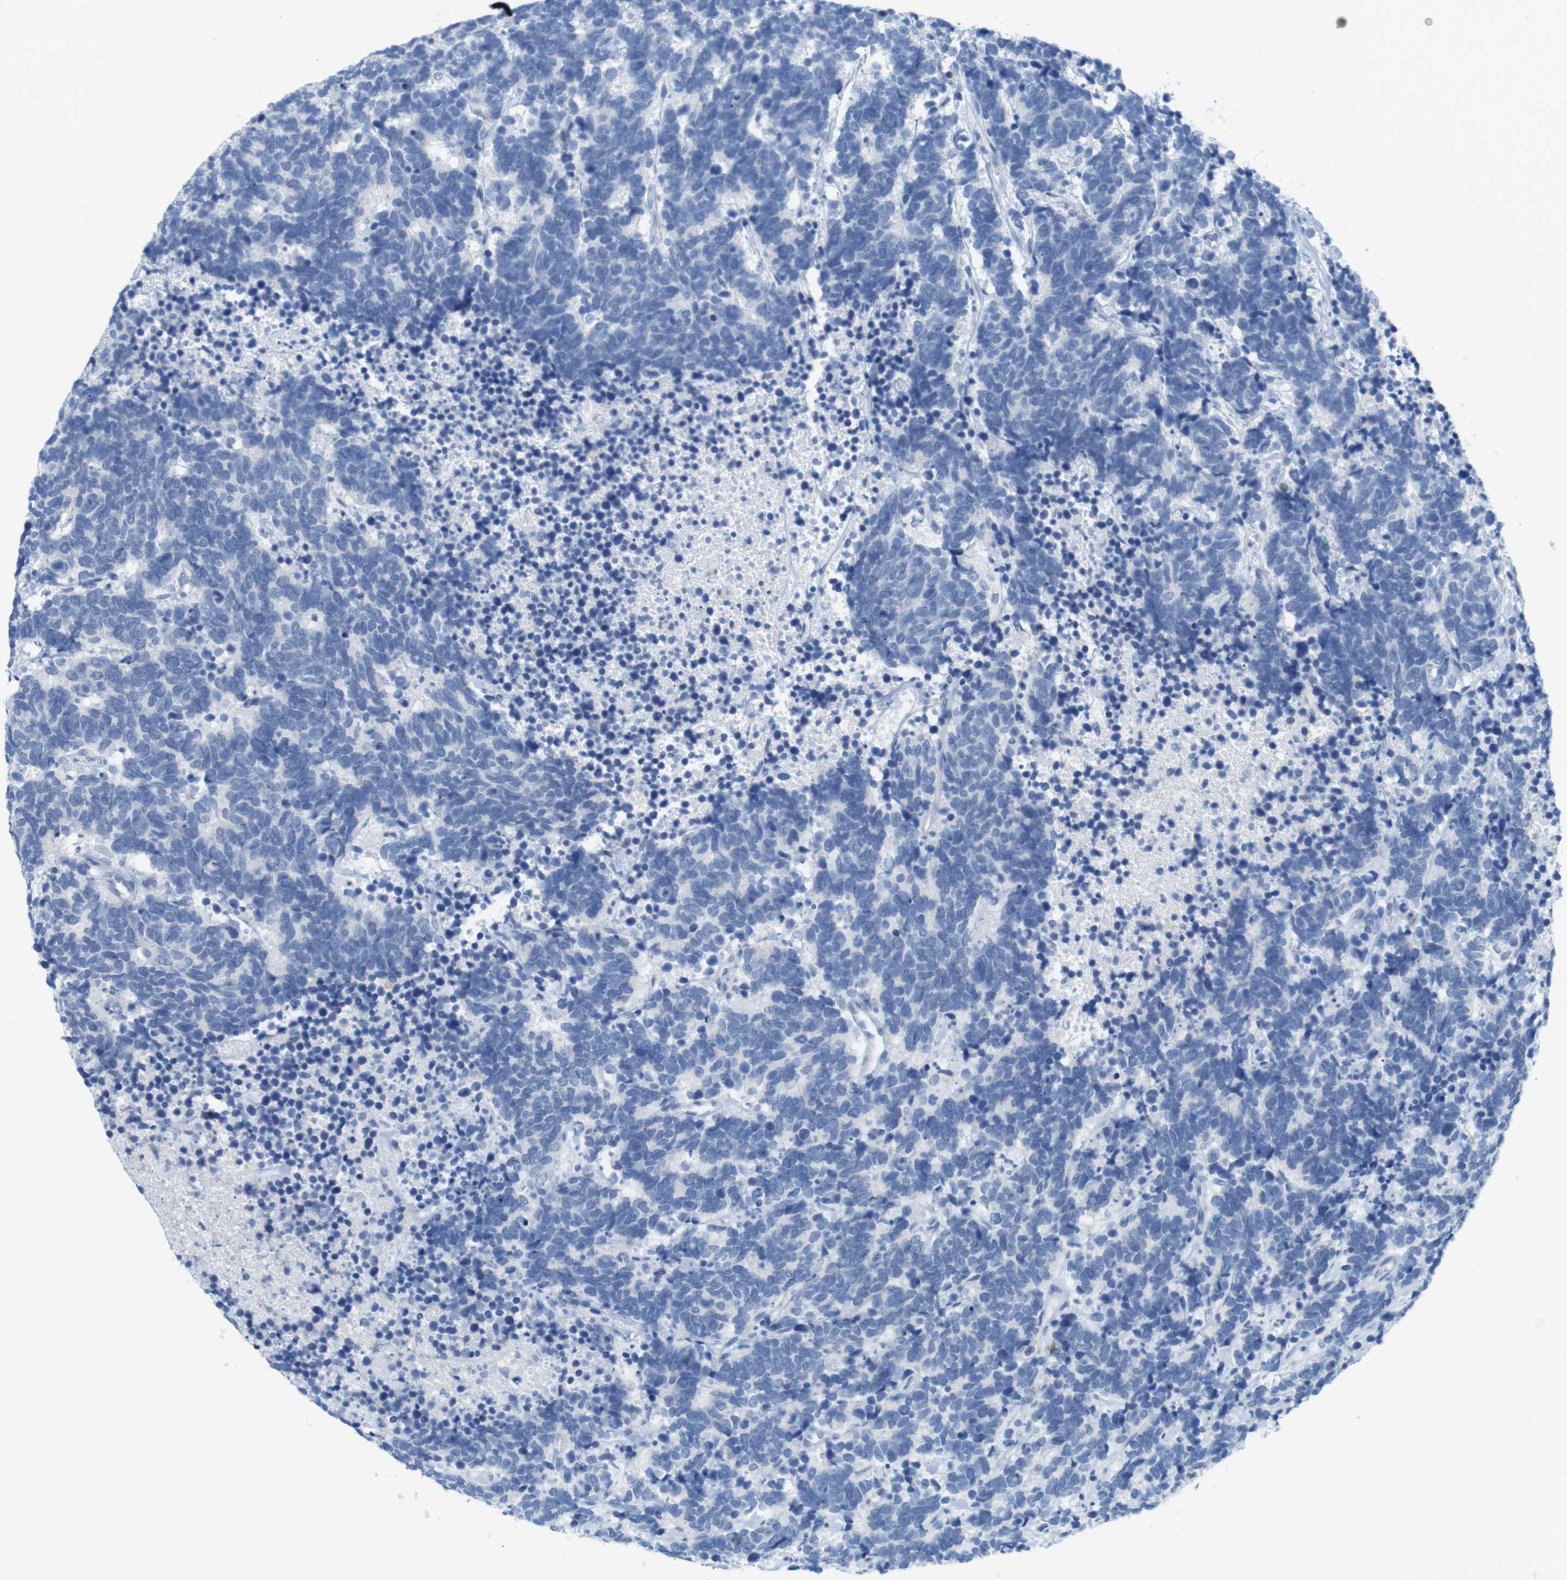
{"staining": {"intensity": "negative", "quantity": "none", "location": "none"}, "tissue": "carcinoid", "cell_type": "Tumor cells", "image_type": "cancer", "snomed": [{"axis": "morphology", "description": "Carcinoma, NOS"}, {"axis": "morphology", "description": "Carcinoid, malignant, NOS"}, {"axis": "topography", "description": "Urinary bladder"}], "caption": "Immunohistochemical staining of malignant carcinoid demonstrates no significant expression in tumor cells.", "gene": "CD5", "patient": {"sex": "male", "age": 57}}